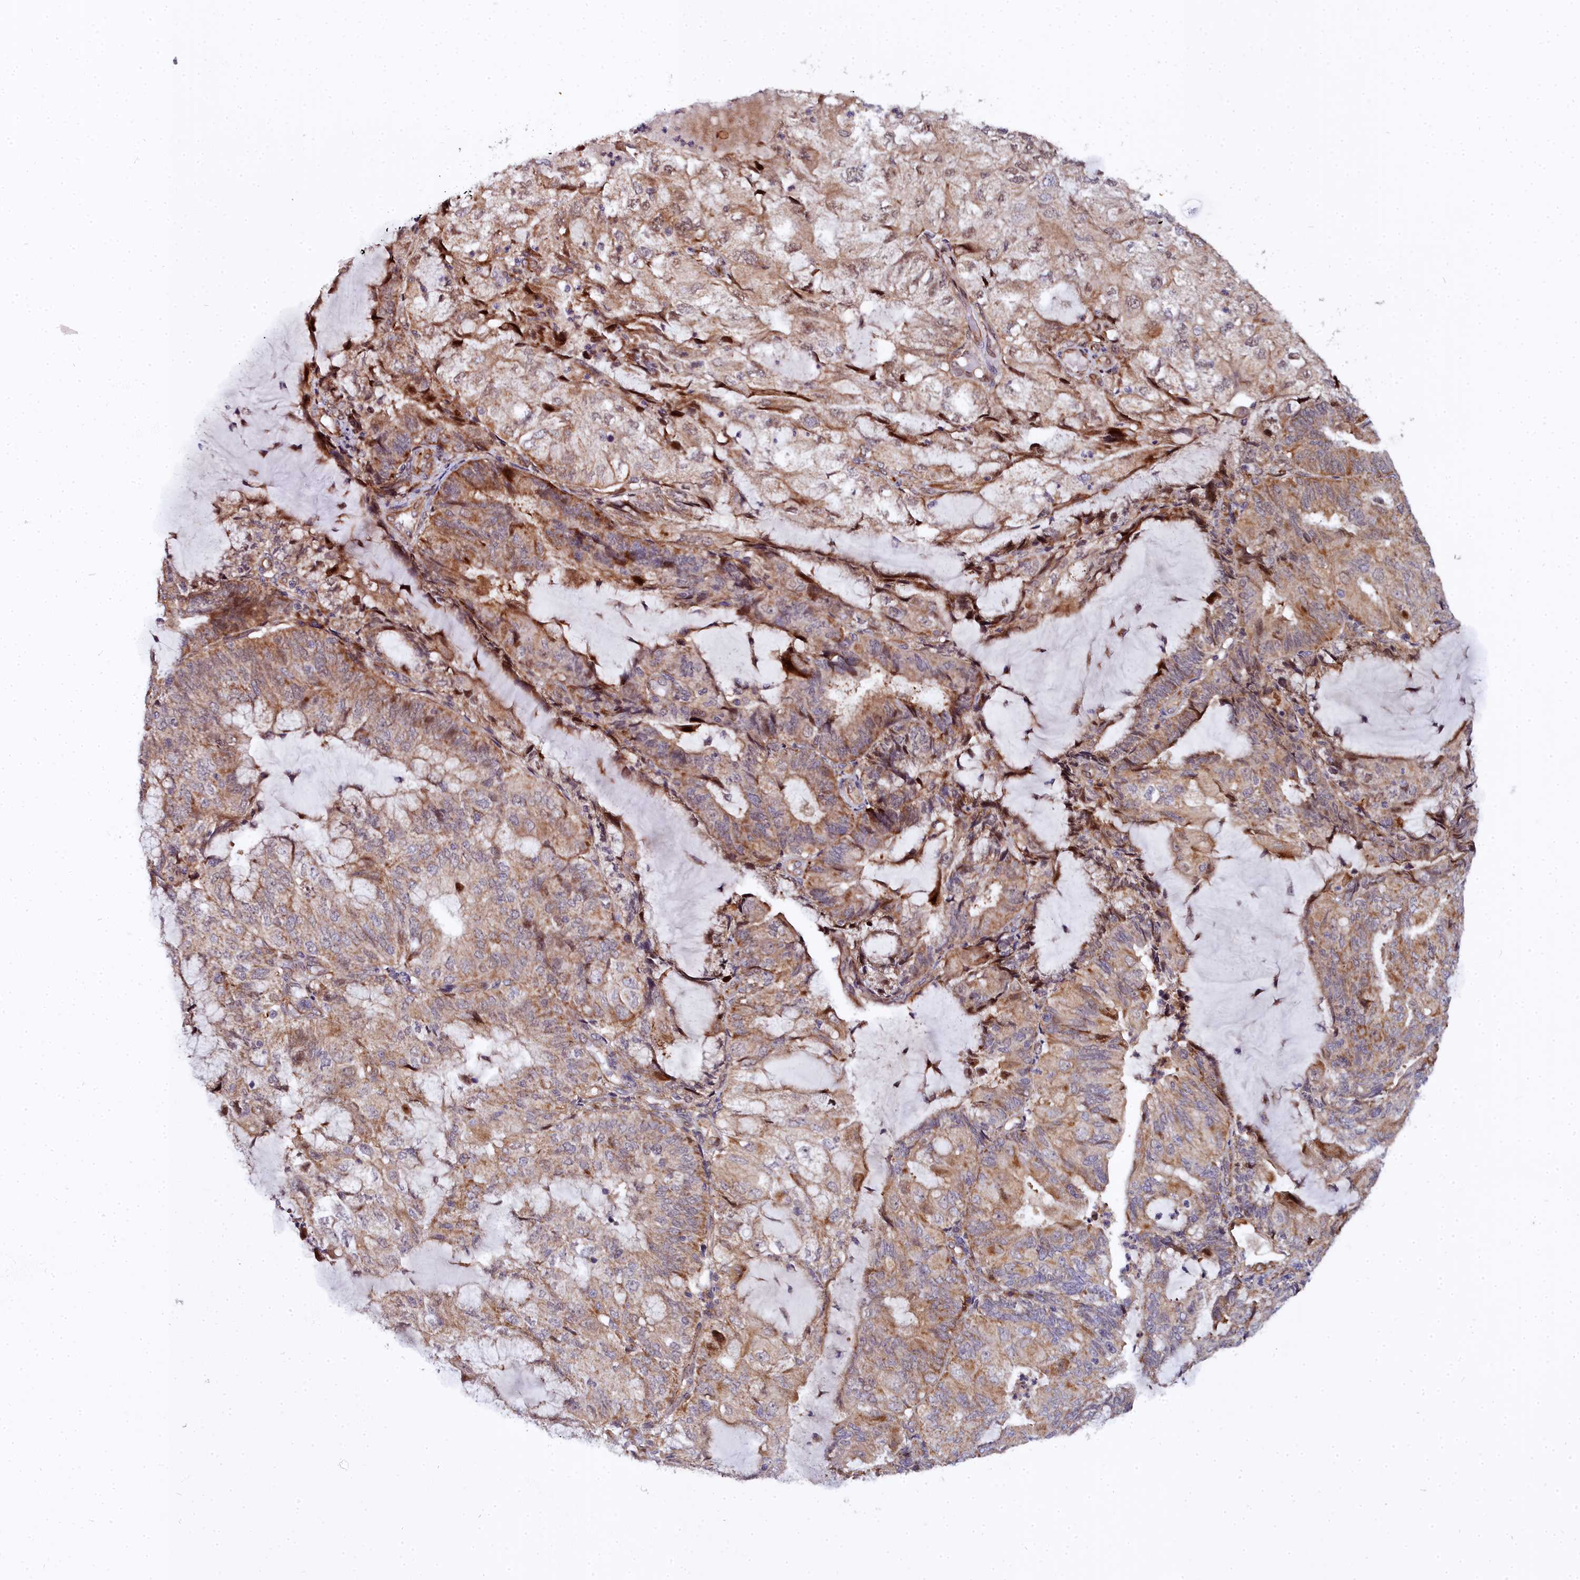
{"staining": {"intensity": "moderate", "quantity": ">75%", "location": "cytoplasmic/membranous"}, "tissue": "endometrial cancer", "cell_type": "Tumor cells", "image_type": "cancer", "snomed": [{"axis": "morphology", "description": "Adenocarcinoma, NOS"}, {"axis": "topography", "description": "Endometrium"}], "caption": "IHC histopathology image of neoplastic tissue: human endometrial cancer stained using immunohistochemistry (IHC) demonstrates medium levels of moderate protein expression localized specifically in the cytoplasmic/membranous of tumor cells, appearing as a cytoplasmic/membranous brown color.", "gene": "MRPS11", "patient": {"sex": "female", "age": 81}}